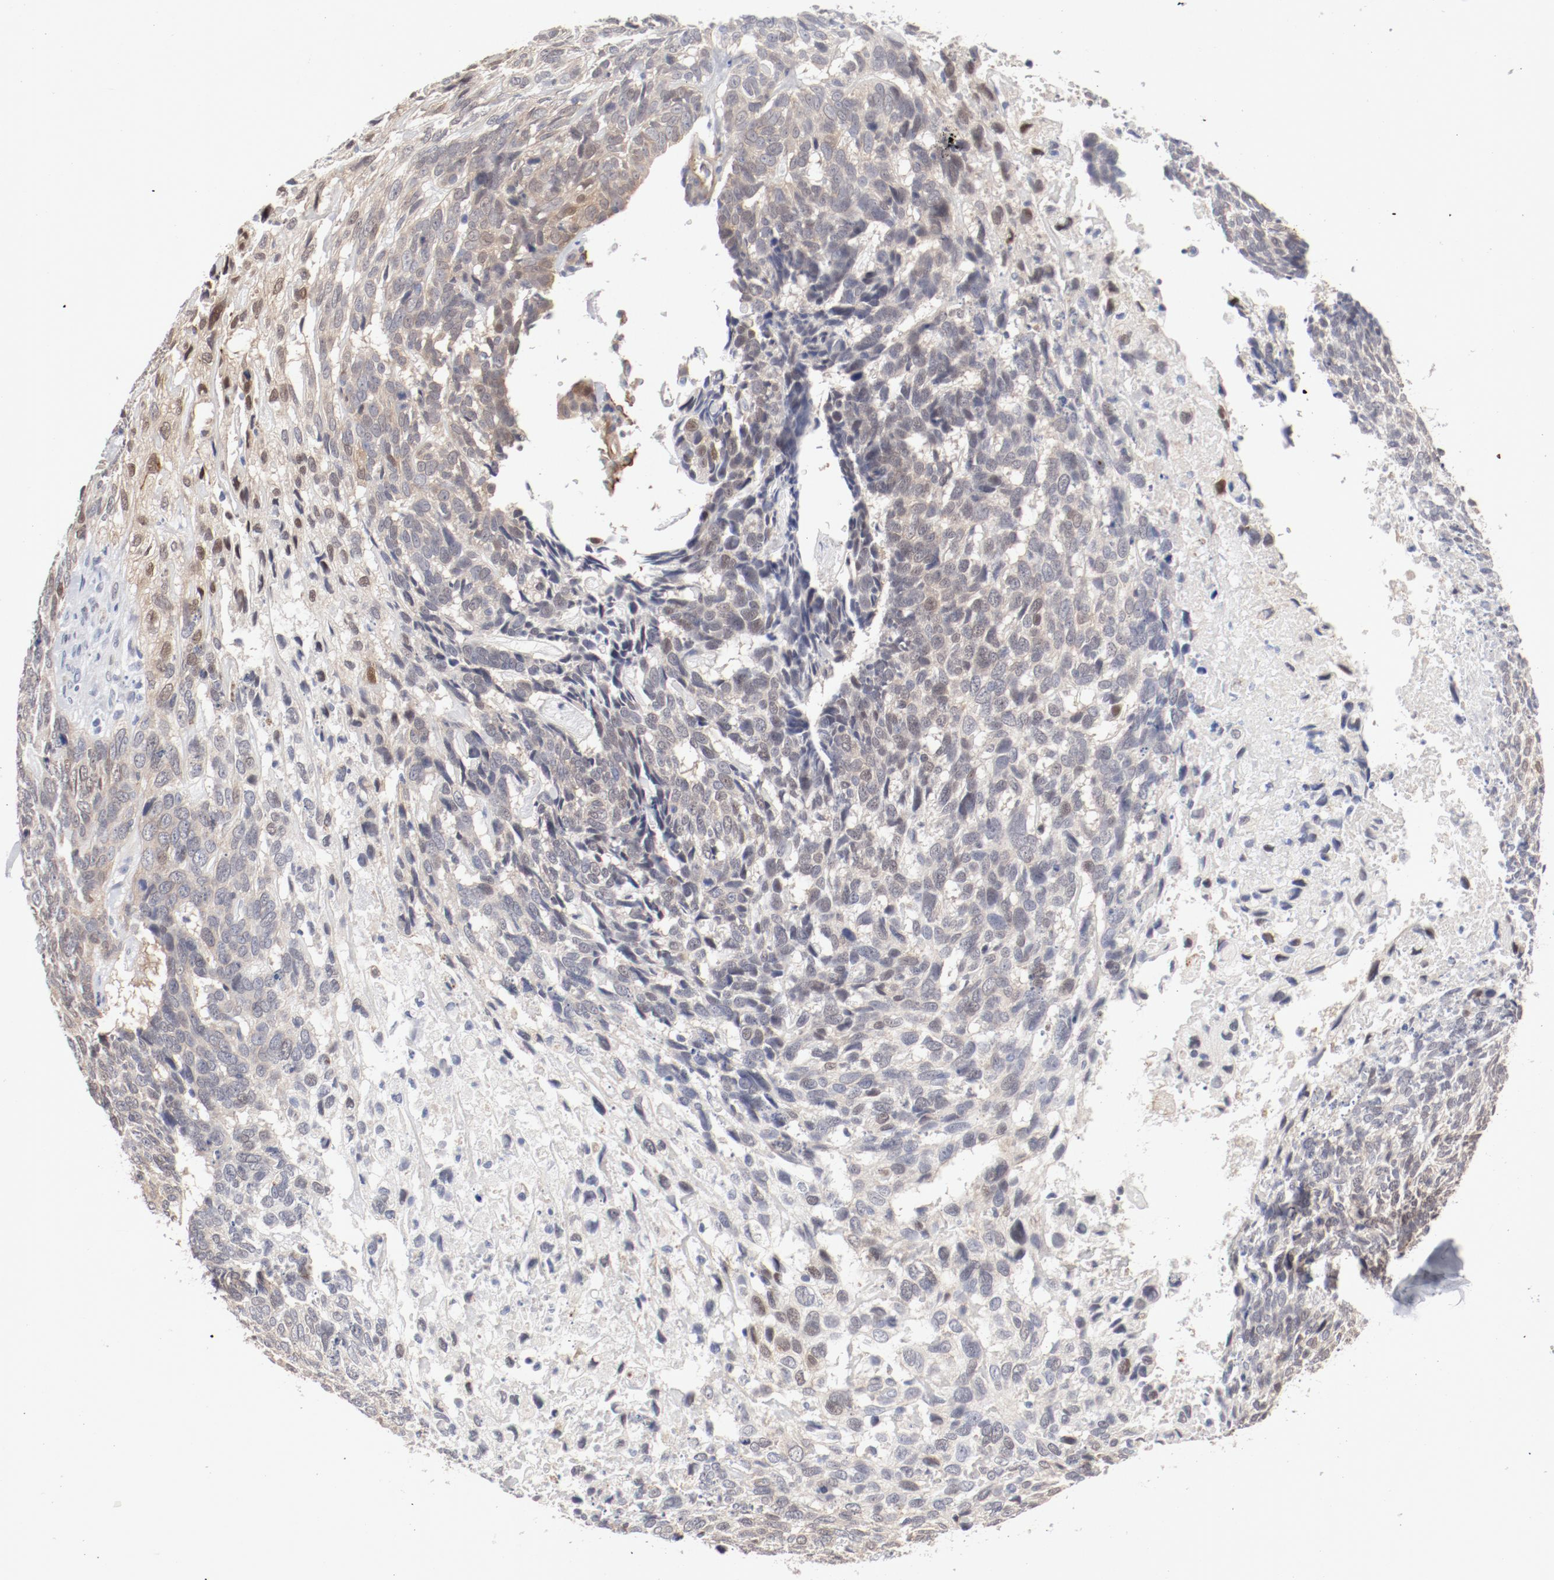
{"staining": {"intensity": "negative", "quantity": "none", "location": "none"}, "tissue": "skin cancer", "cell_type": "Tumor cells", "image_type": "cancer", "snomed": [{"axis": "morphology", "description": "Basal cell carcinoma"}, {"axis": "topography", "description": "Skin"}], "caption": "Immunohistochemical staining of human skin basal cell carcinoma demonstrates no significant expression in tumor cells.", "gene": "MAGED4", "patient": {"sex": "male", "age": 72}}